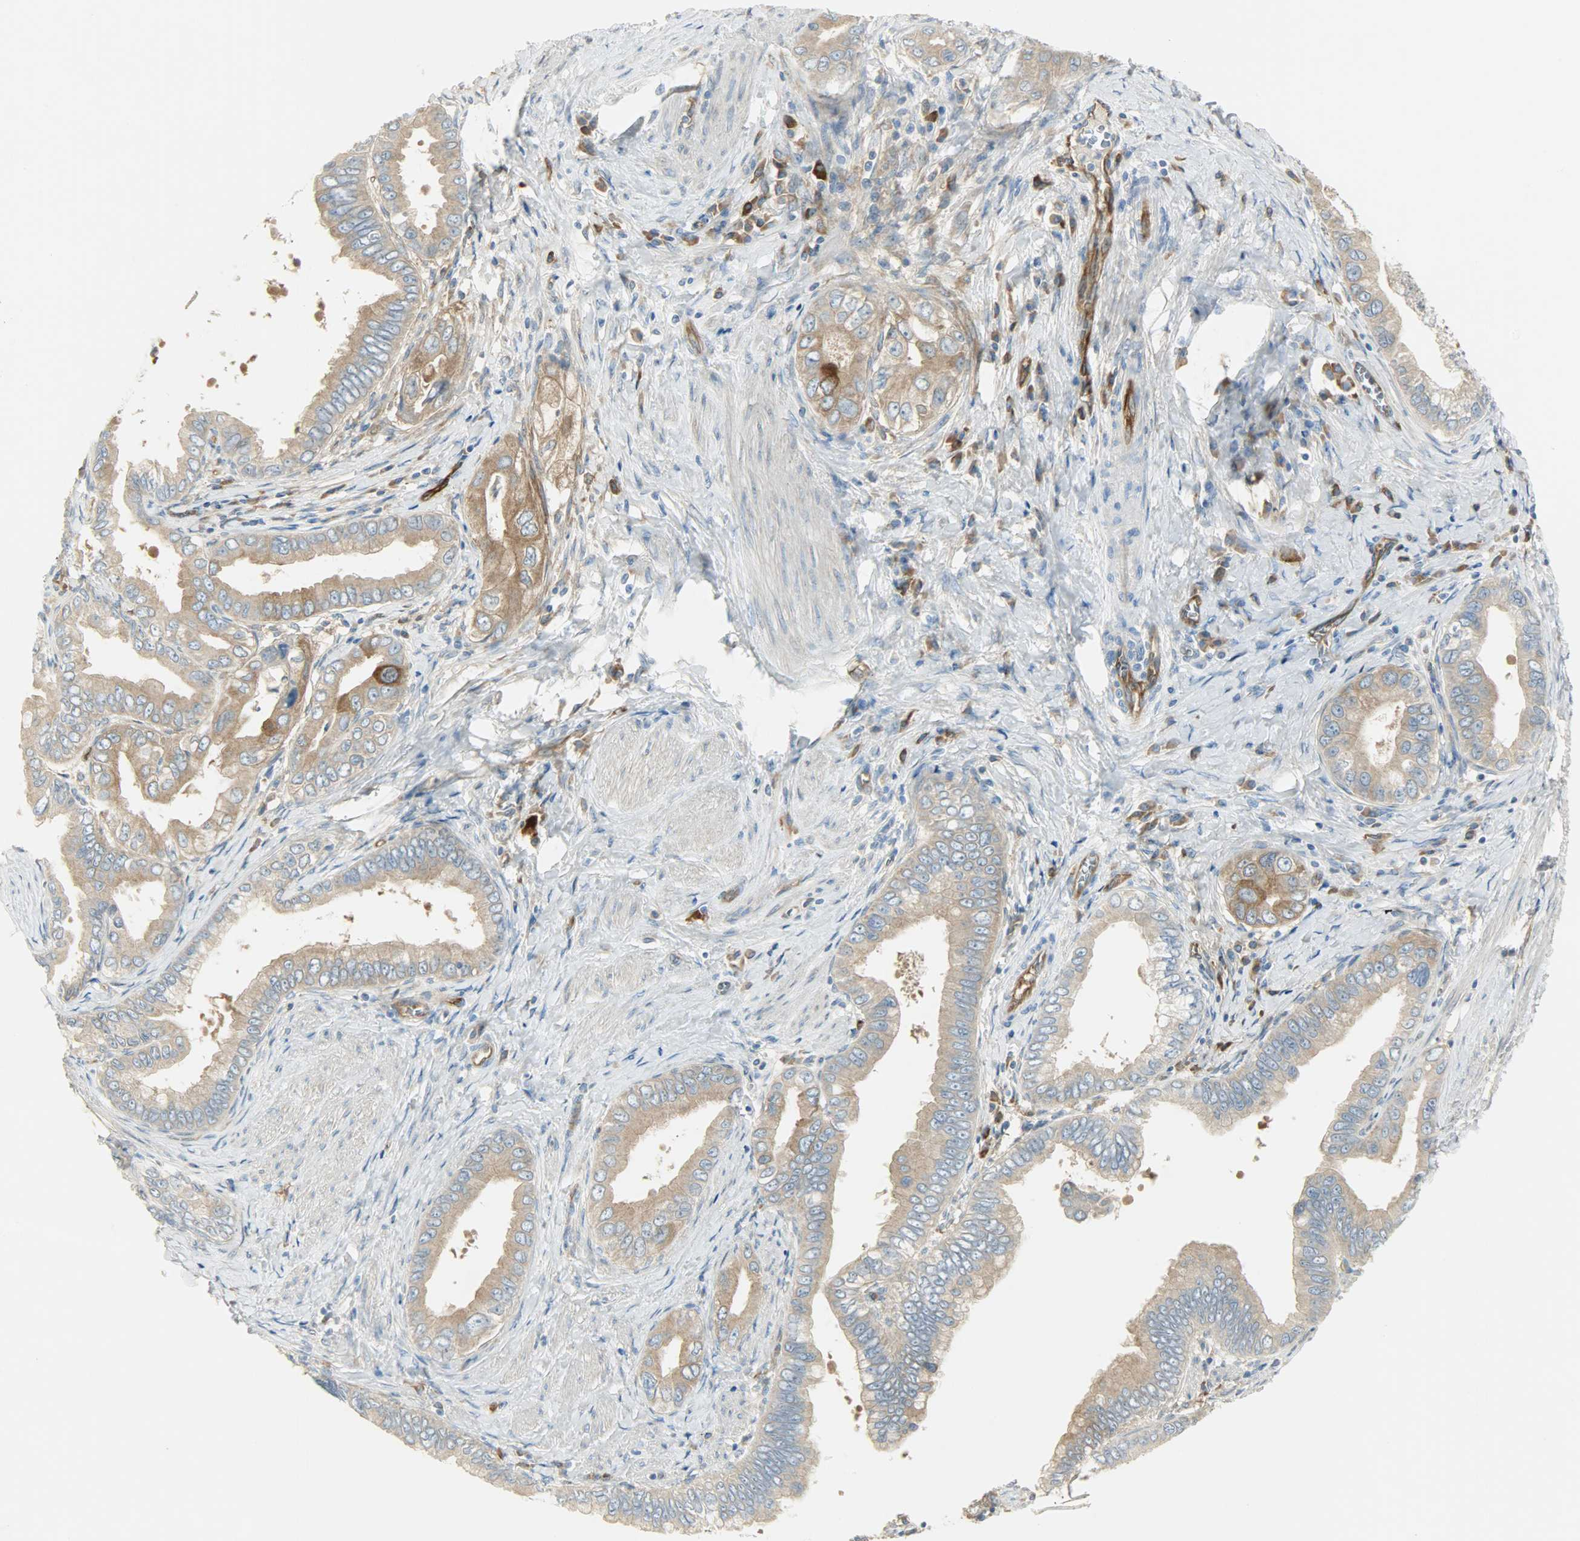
{"staining": {"intensity": "moderate", "quantity": ">75%", "location": "cytoplasmic/membranous"}, "tissue": "pancreatic cancer", "cell_type": "Tumor cells", "image_type": "cancer", "snomed": [{"axis": "morphology", "description": "Normal tissue, NOS"}, {"axis": "topography", "description": "Lymph node"}], "caption": "Protein staining demonstrates moderate cytoplasmic/membranous expression in approximately >75% of tumor cells in pancreatic cancer.", "gene": "WARS1", "patient": {"sex": "male", "age": 50}}